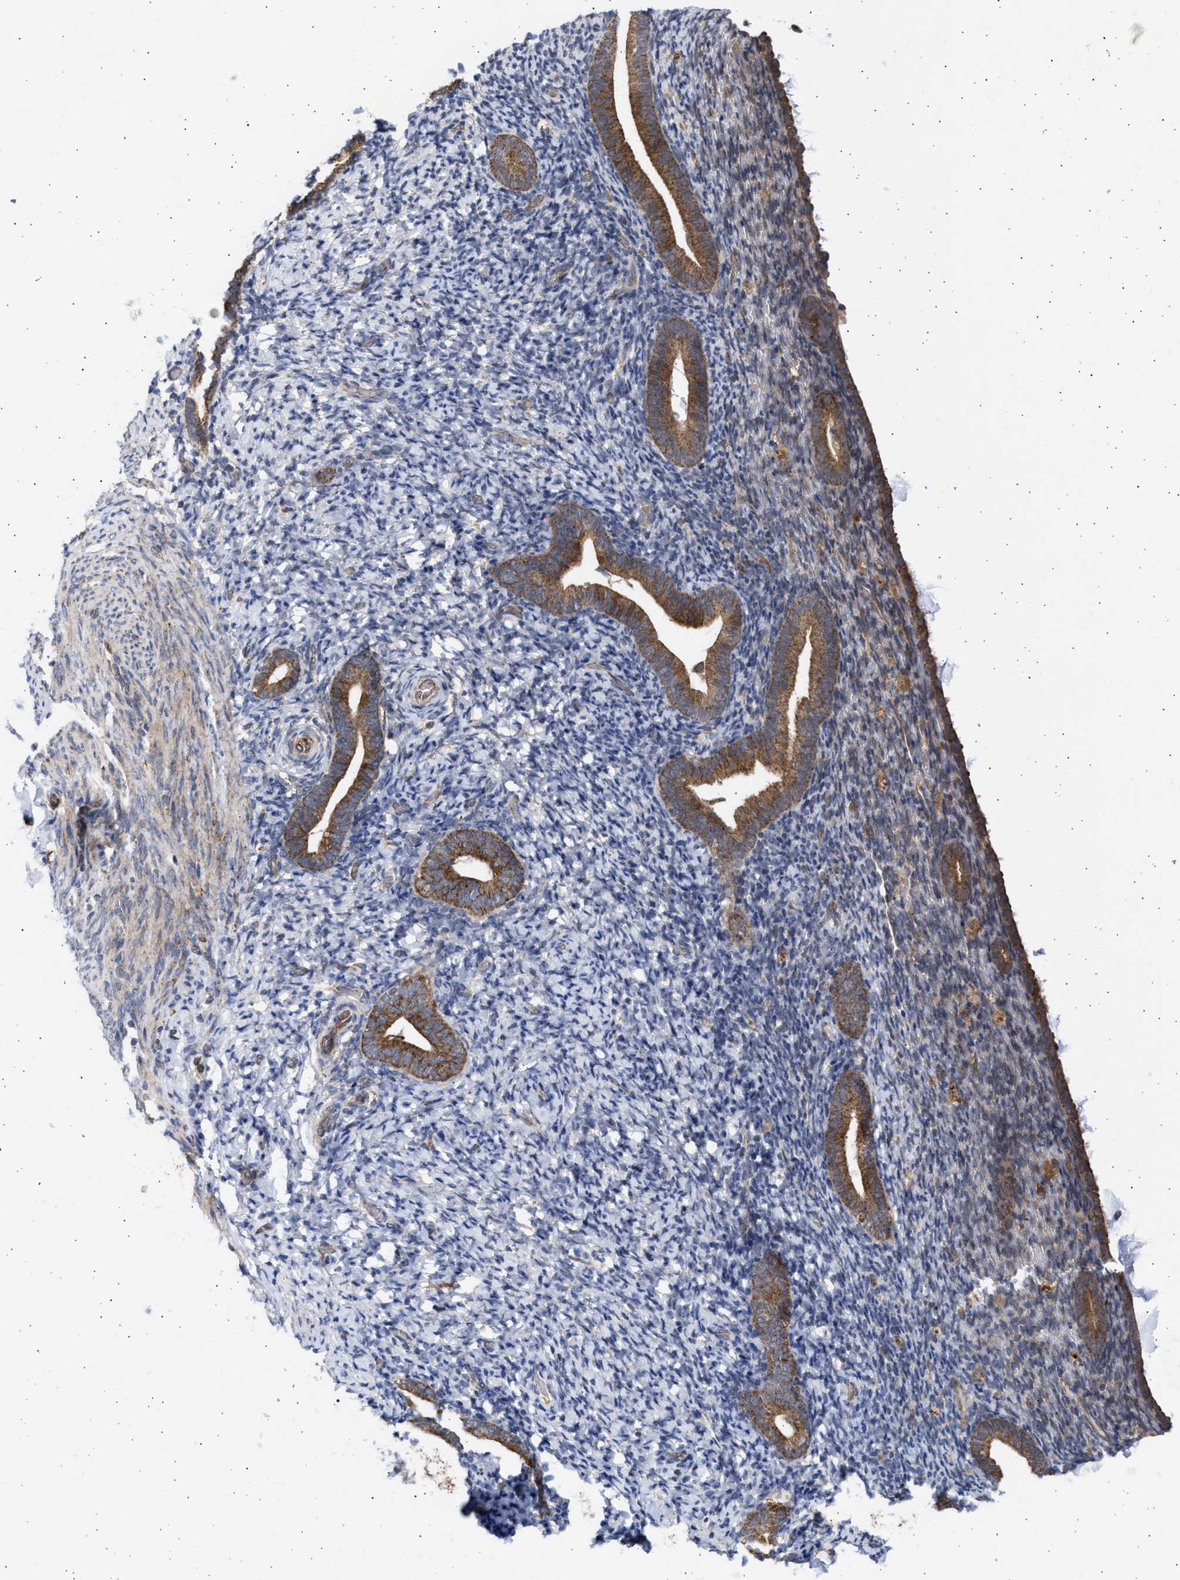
{"staining": {"intensity": "weak", "quantity": "<25%", "location": "cytoplasmic/membranous"}, "tissue": "endometrium", "cell_type": "Cells in endometrial stroma", "image_type": "normal", "snomed": [{"axis": "morphology", "description": "Normal tissue, NOS"}, {"axis": "topography", "description": "Endometrium"}], "caption": "High power microscopy histopathology image of an immunohistochemistry image of unremarkable endometrium, revealing no significant staining in cells in endometrial stroma.", "gene": "TTC19", "patient": {"sex": "female", "age": 51}}